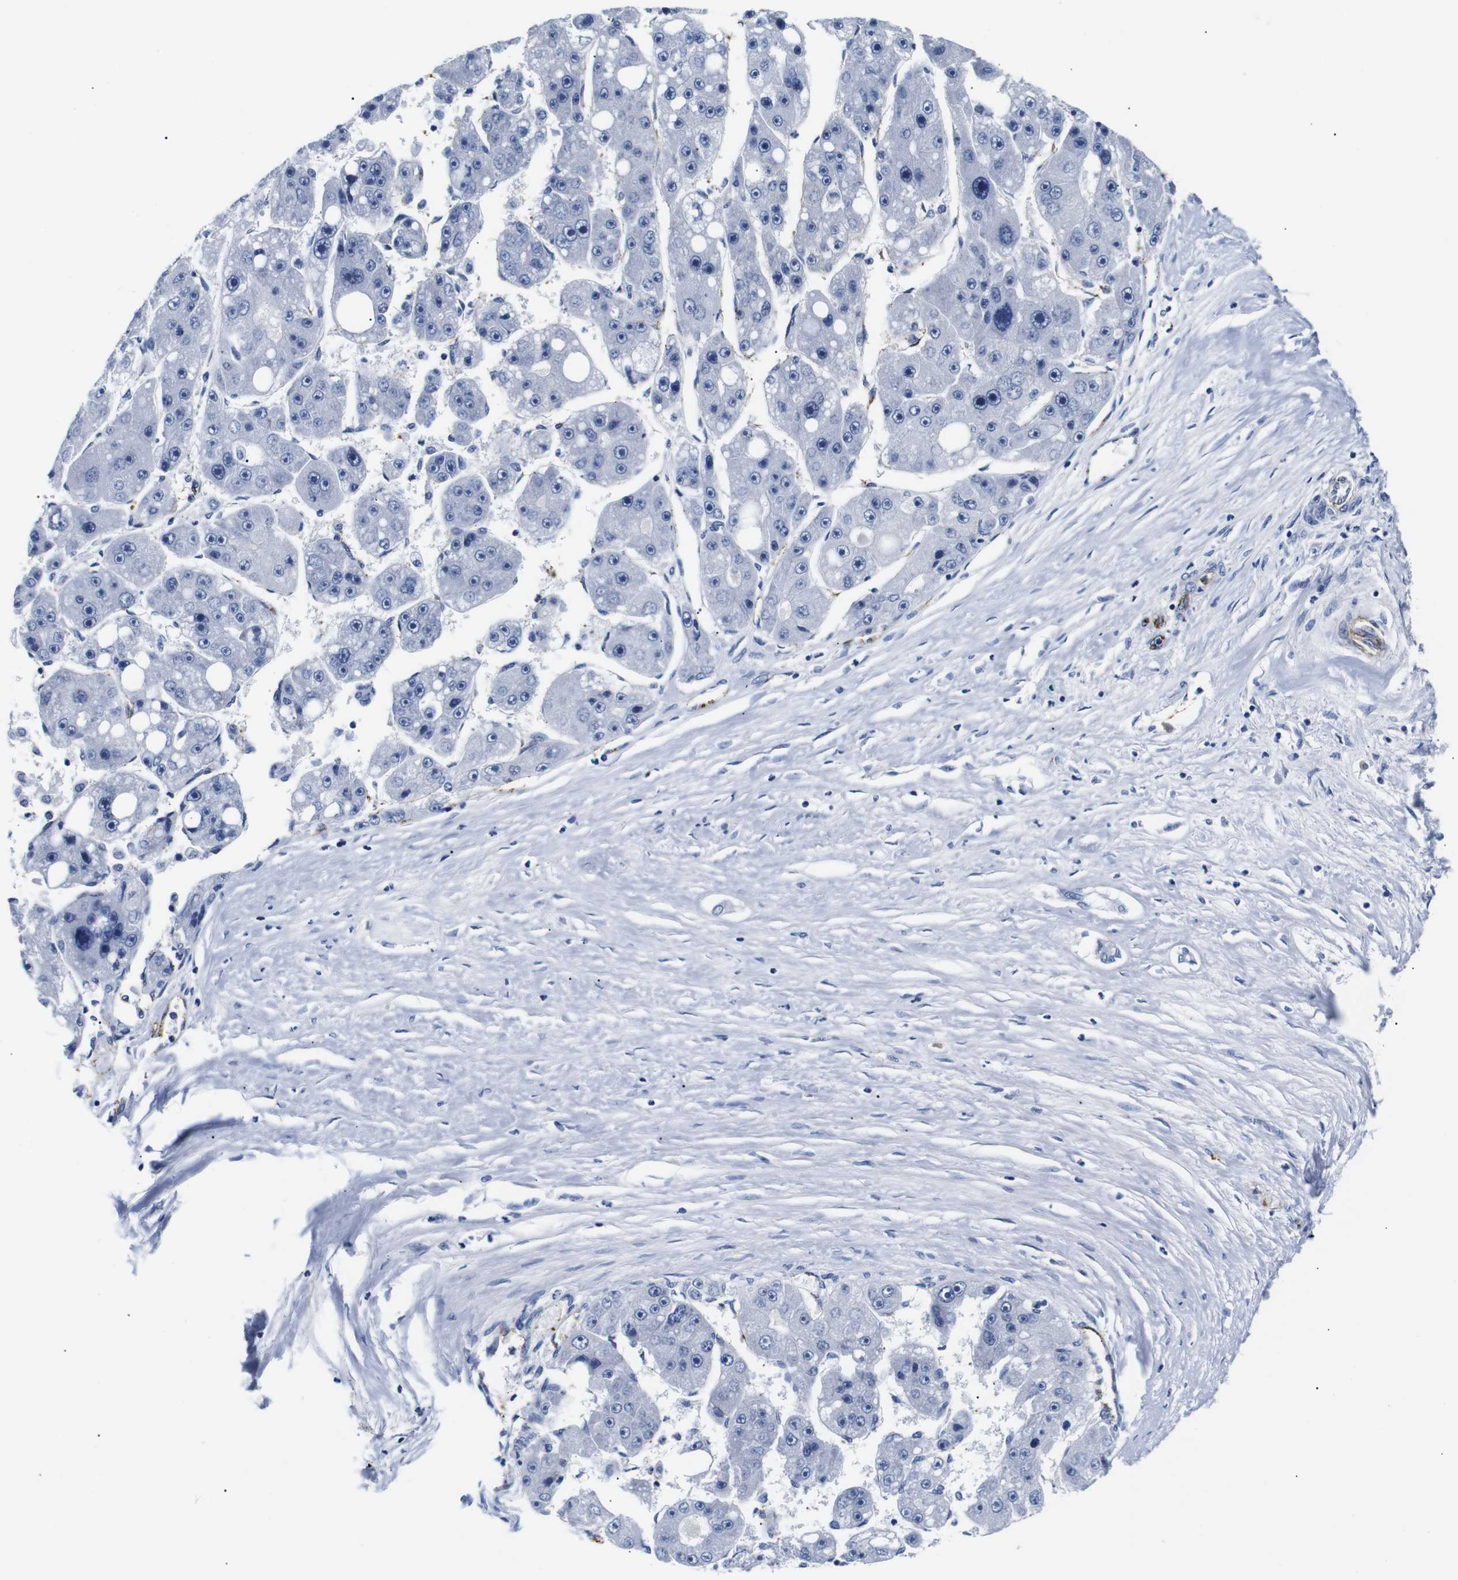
{"staining": {"intensity": "negative", "quantity": "none", "location": "none"}, "tissue": "liver cancer", "cell_type": "Tumor cells", "image_type": "cancer", "snomed": [{"axis": "morphology", "description": "Carcinoma, Hepatocellular, NOS"}, {"axis": "topography", "description": "Liver"}], "caption": "Tumor cells are negative for brown protein staining in liver hepatocellular carcinoma. (Brightfield microscopy of DAB (3,3'-diaminobenzidine) IHC at high magnification).", "gene": "MUC4", "patient": {"sex": "female", "age": 61}}